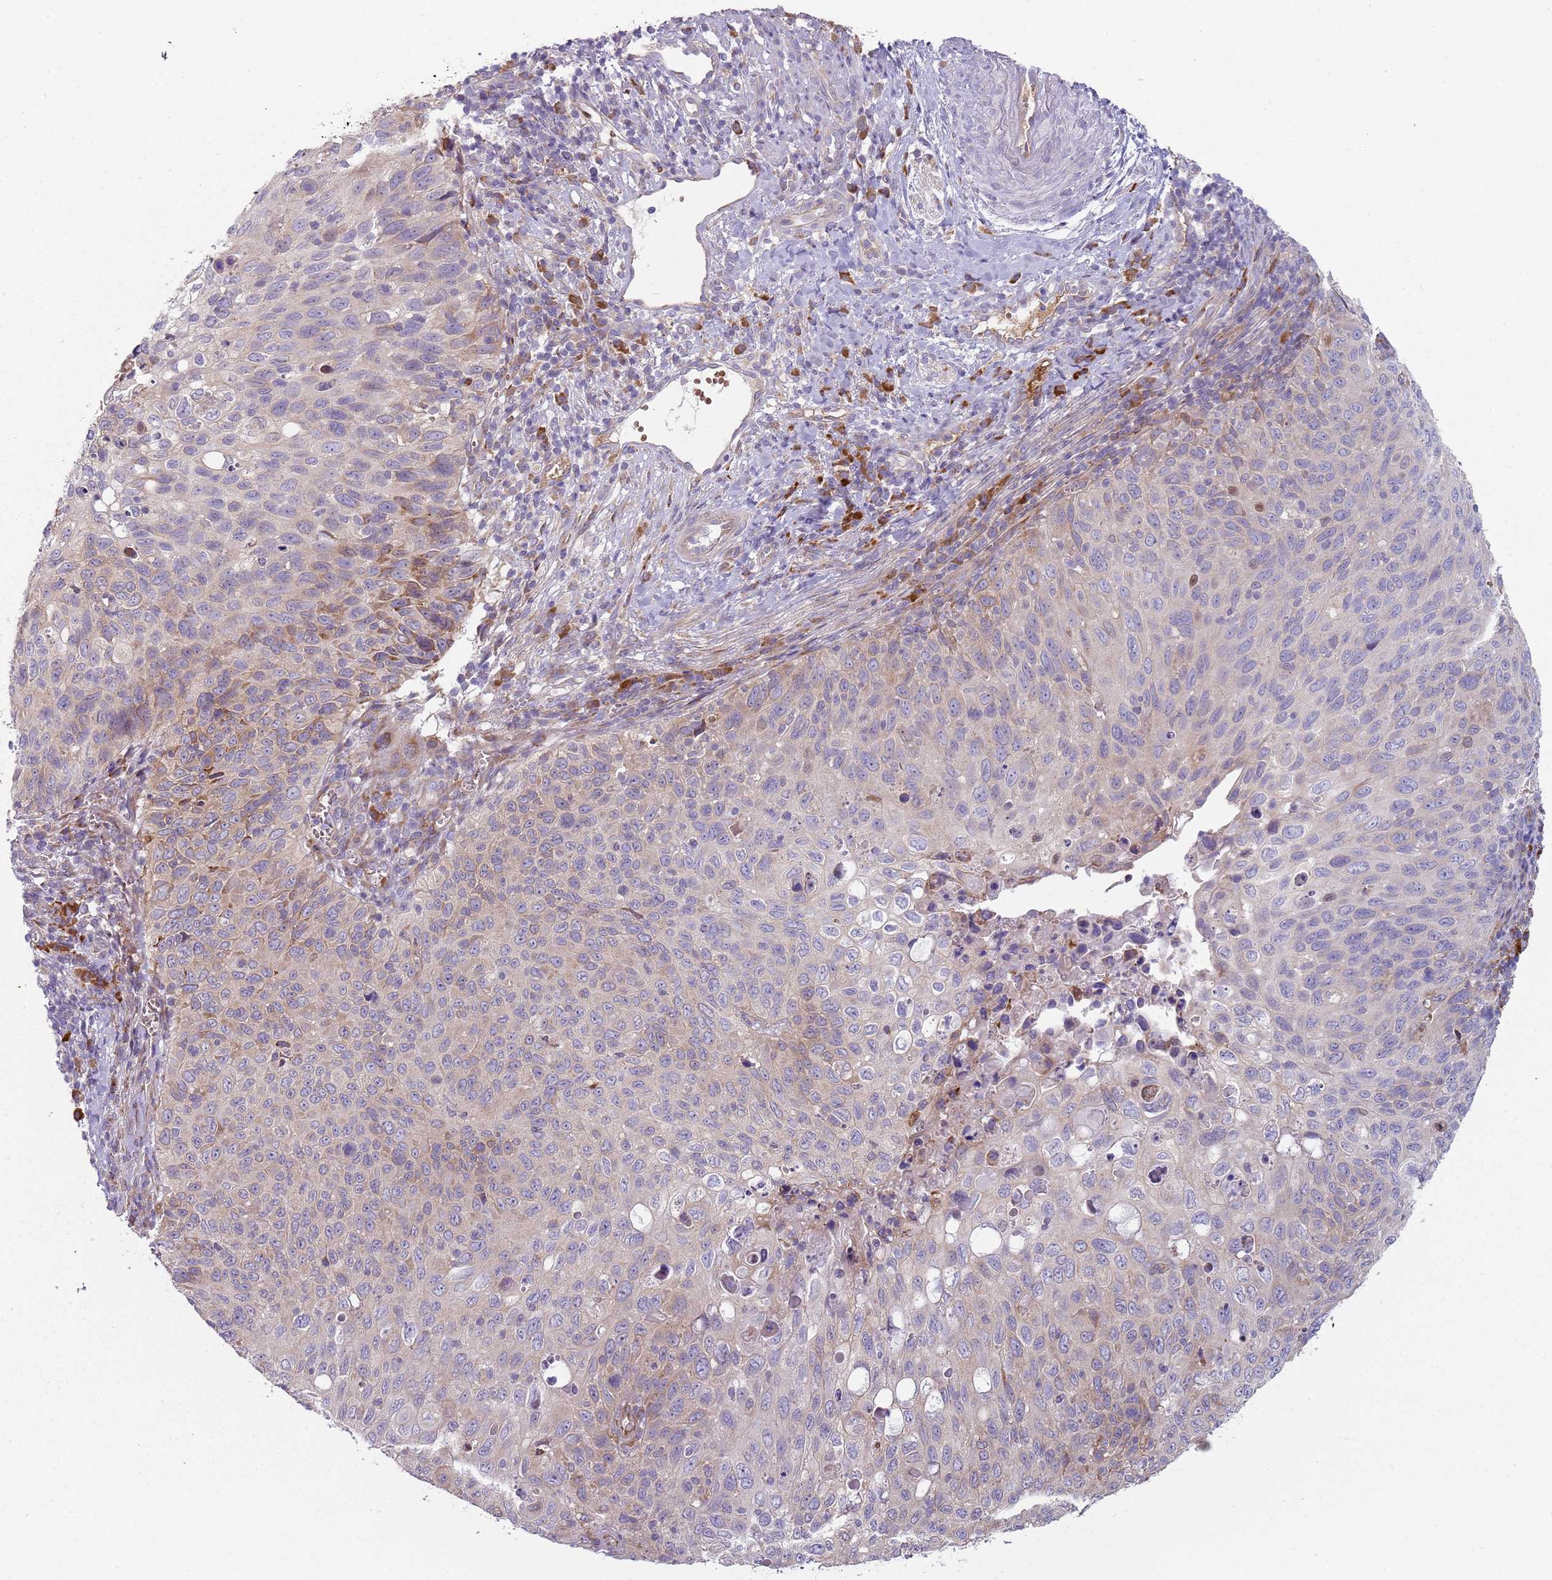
{"staining": {"intensity": "weak", "quantity": "<25%", "location": "cytoplasmic/membranous"}, "tissue": "cervical cancer", "cell_type": "Tumor cells", "image_type": "cancer", "snomed": [{"axis": "morphology", "description": "Squamous cell carcinoma, NOS"}, {"axis": "topography", "description": "Cervix"}], "caption": "Cervical cancer (squamous cell carcinoma) stained for a protein using immunohistochemistry exhibits no positivity tumor cells.", "gene": "SPATA2", "patient": {"sex": "female", "age": 70}}